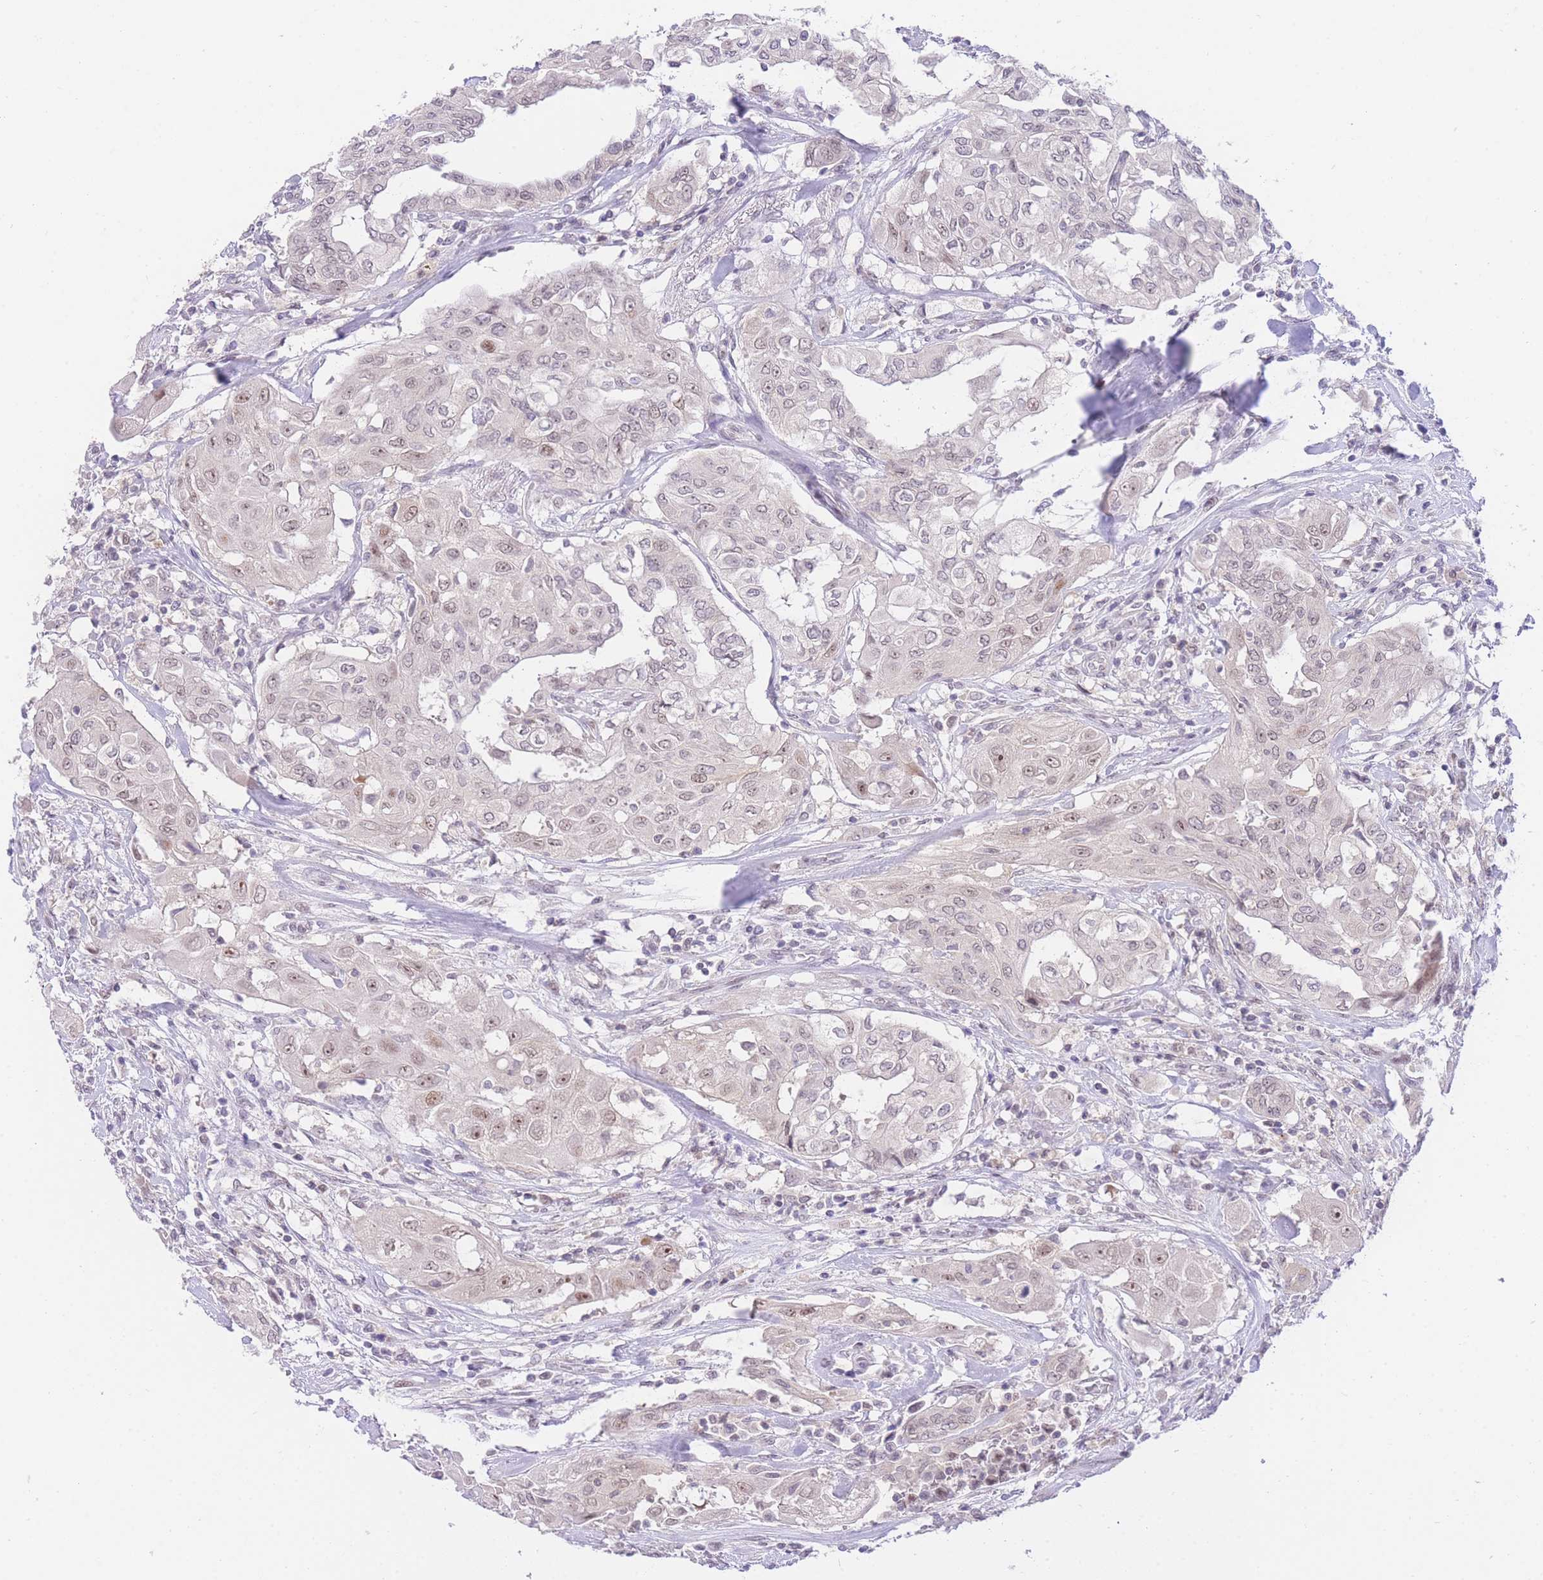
{"staining": {"intensity": "weak", "quantity": "25%-75%", "location": "nuclear"}, "tissue": "thyroid cancer", "cell_type": "Tumor cells", "image_type": "cancer", "snomed": [{"axis": "morphology", "description": "Papillary adenocarcinoma, NOS"}, {"axis": "topography", "description": "Thyroid gland"}], "caption": "Immunohistochemical staining of thyroid cancer reveals low levels of weak nuclear protein staining in about 25%-75% of tumor cells.", "gene": "STK39", "patient": {"sex": "female", "age": 59}}